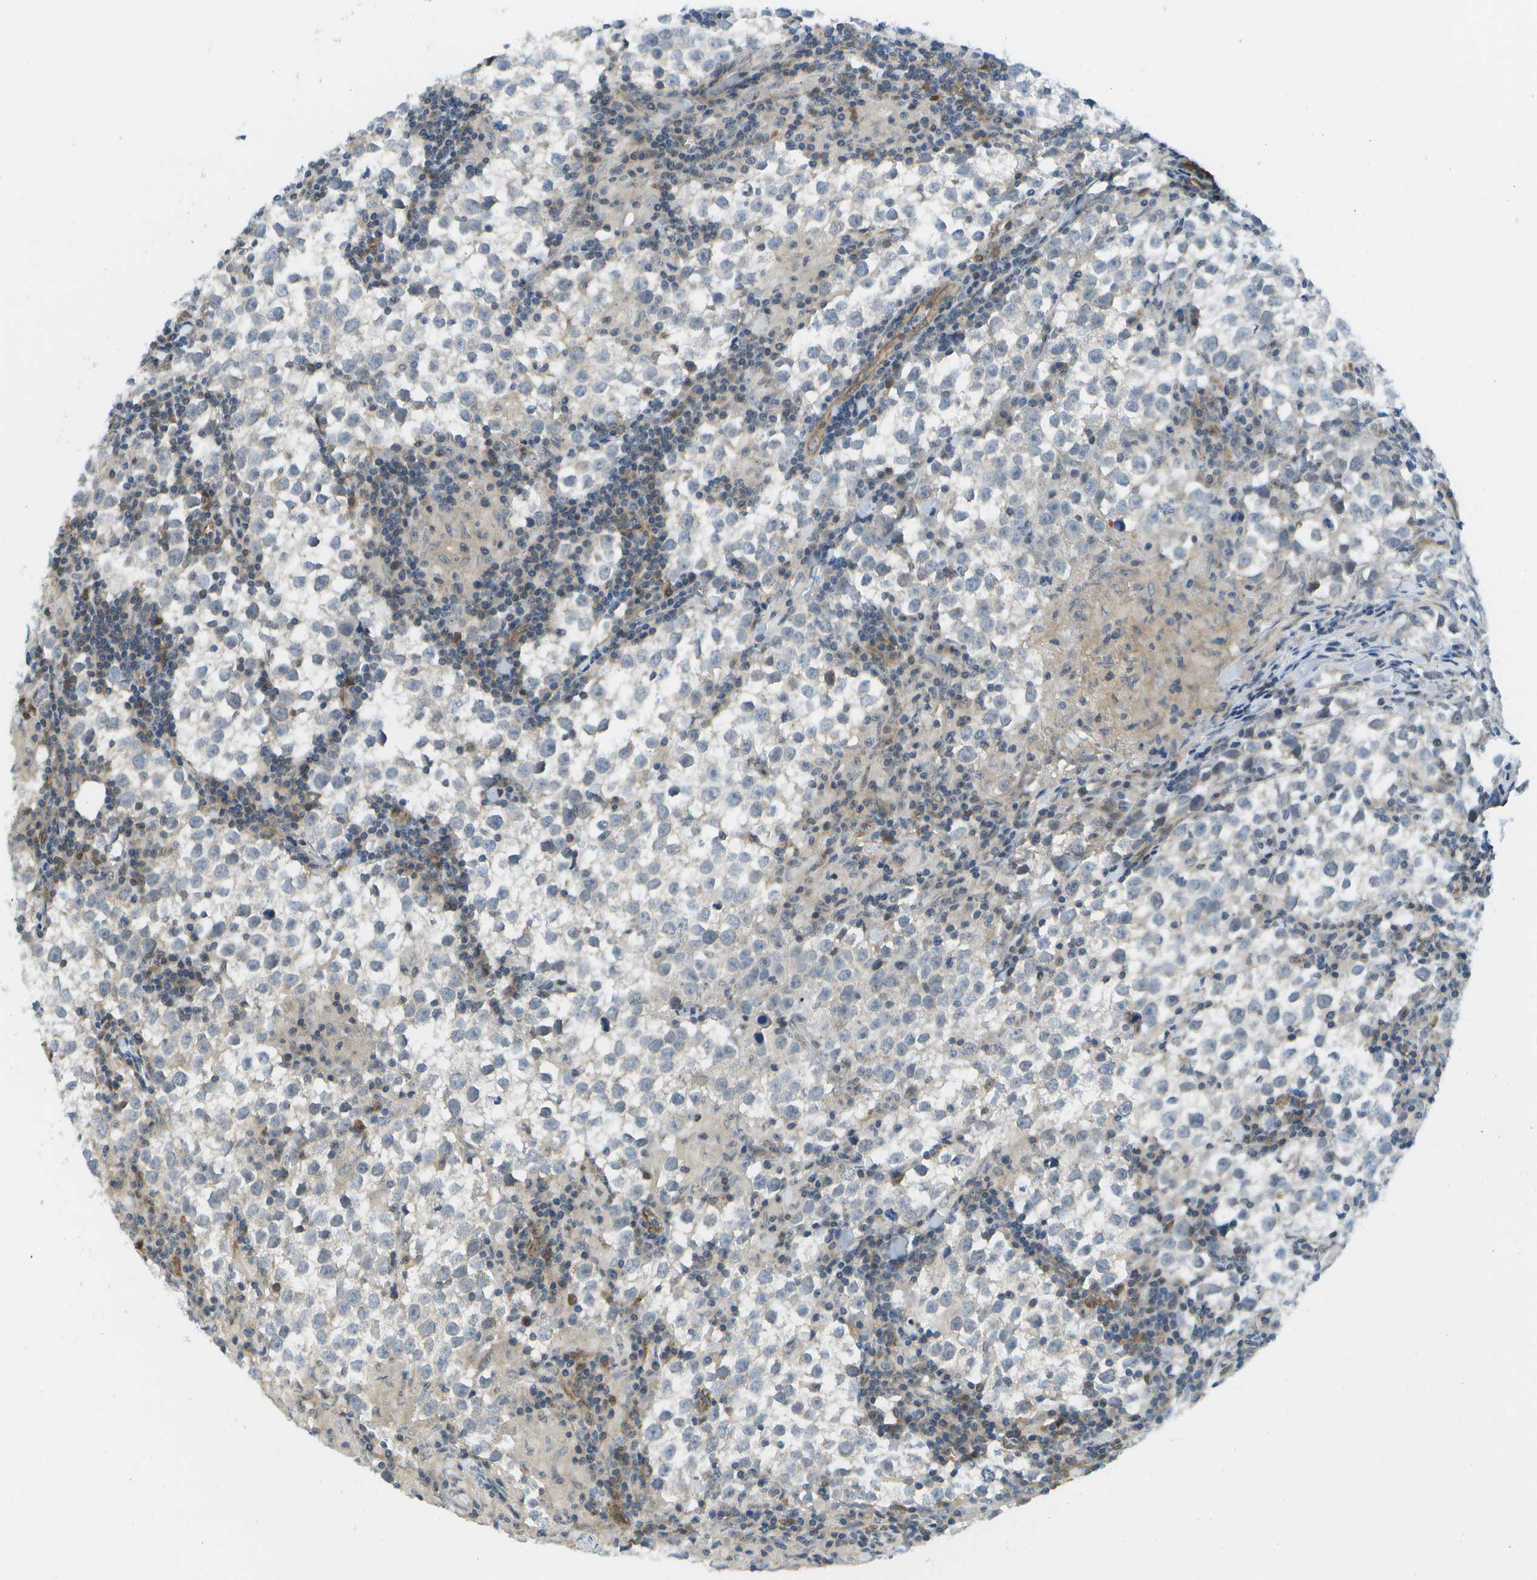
{"staining": {"intensity": "negative", "quantity": "none", "location": "none"}, "tissue": "testis cancer", "cell_type": "Tumor cells", "image_type": "cancer", "snomed": [{"axis": "morphology", "description": "Seminoma, NOS"}, {"axis": "morphology", "description": "Carcinoma, Embryonal, NOS"}, {"axis": "topography", "description": "Testis"}], "caption": "A high-resolution photomicrograph shows IHC staining of seminoma (testis), which reveals no significant staining in tumor cells.", "gene": "KIAA0040", "patient": {"sex": "male", "age": 36}}